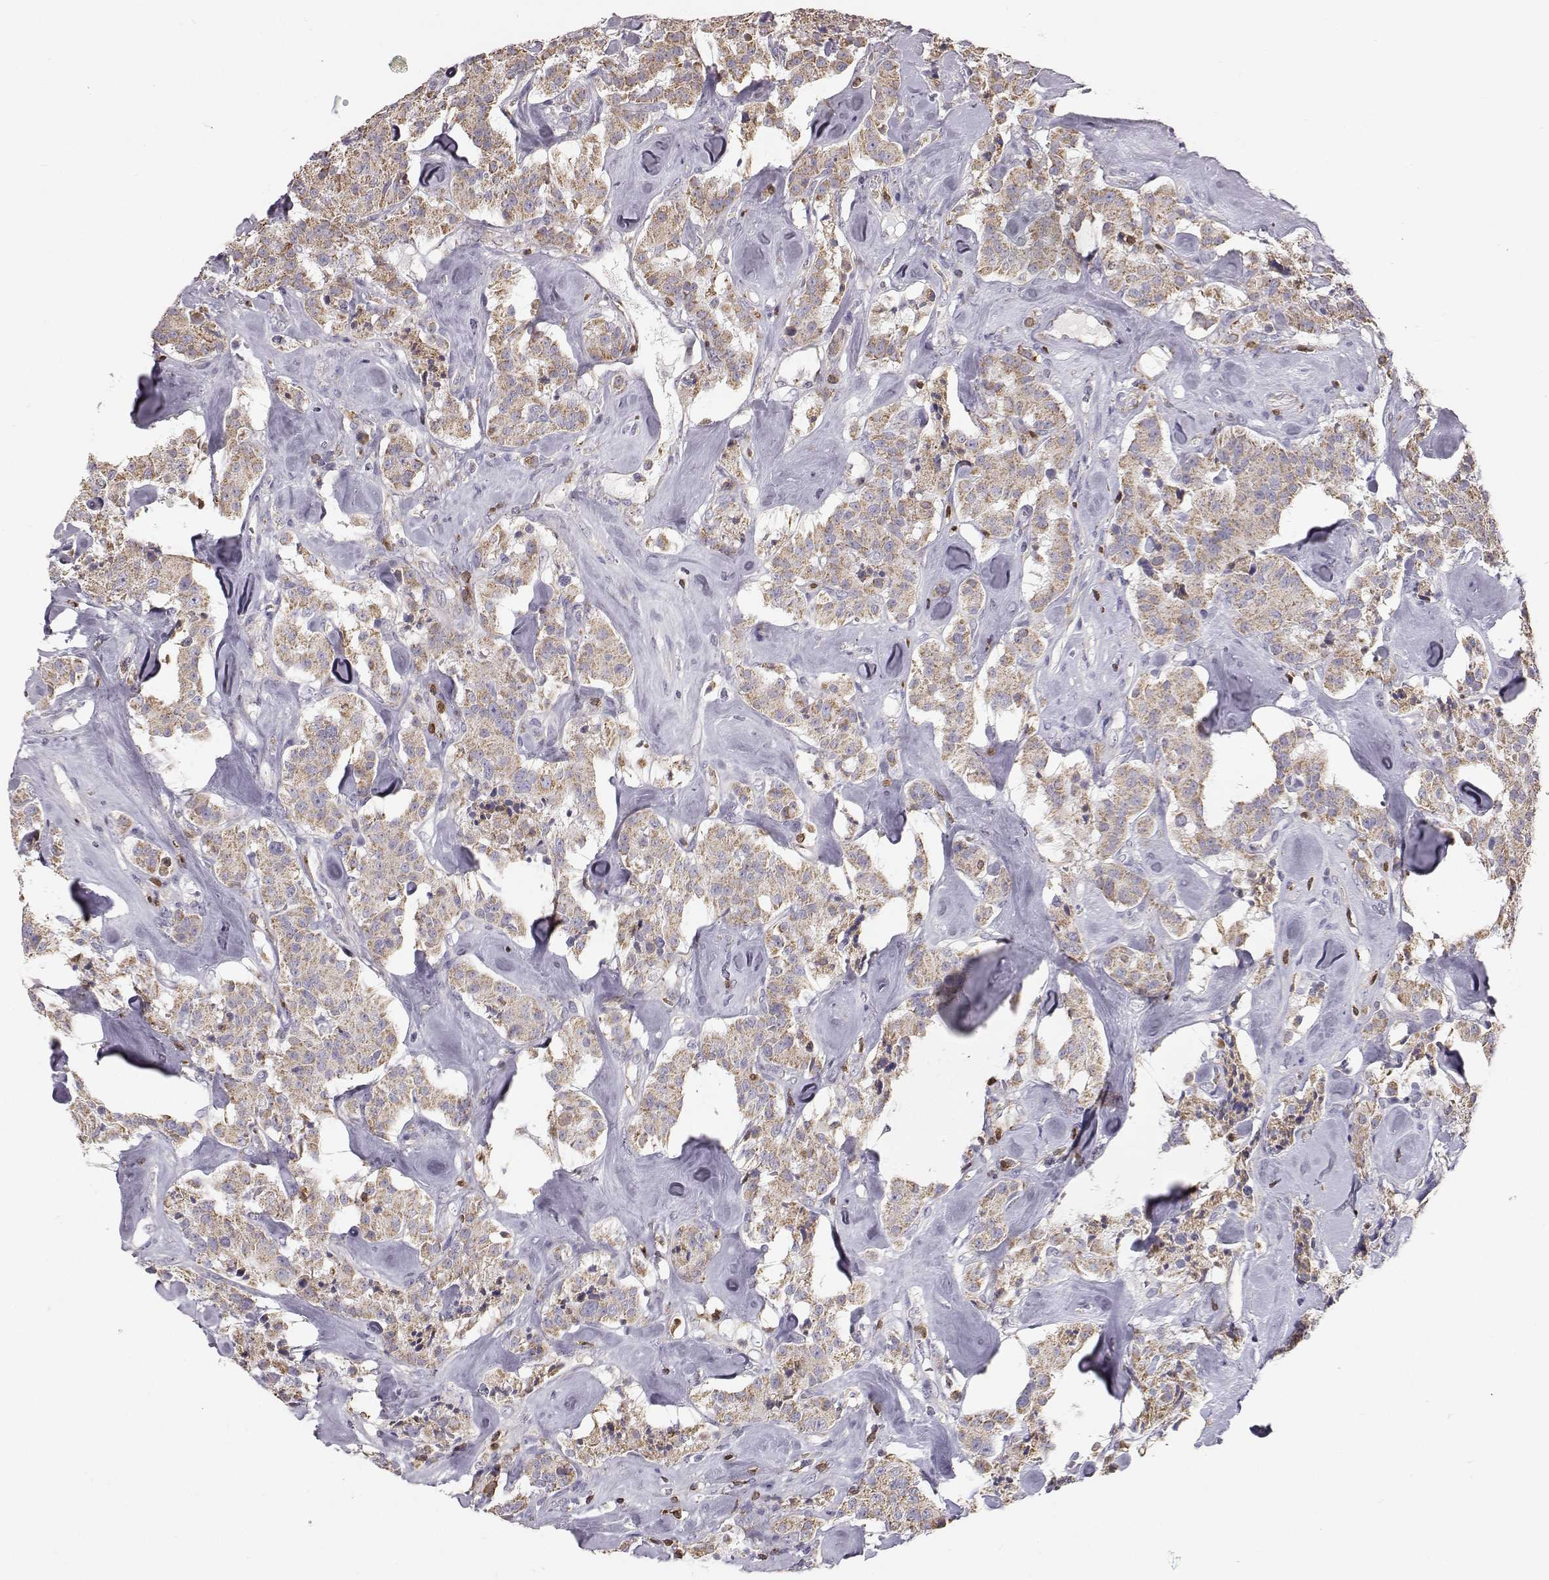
{"staining": {"intensity": "moderate", "quantity": ">75%", "location": "cytoplasmic/membranous"}, "tissue": "carcinoid", "cell_type": "Tumor cells", "image_type": "cancer", "snomed": [{"axis": "morphology", "description": "Carcinoid, malignant, NOS"}, {"axis": "topography", "description": "Pancreas"}], "caption": "Immunohistochemistry (IHC) image of neoplastic tissue: human carcinoid stained using IHC exhibits medium levels of moderate protein expression localized specifically in the cytoplasmic/membranous of tumor cells, appearing as a cytoplasmic/membranous brown color.", "gene": "GRAP2", "patient": {"sex": "male", "age": 41}}